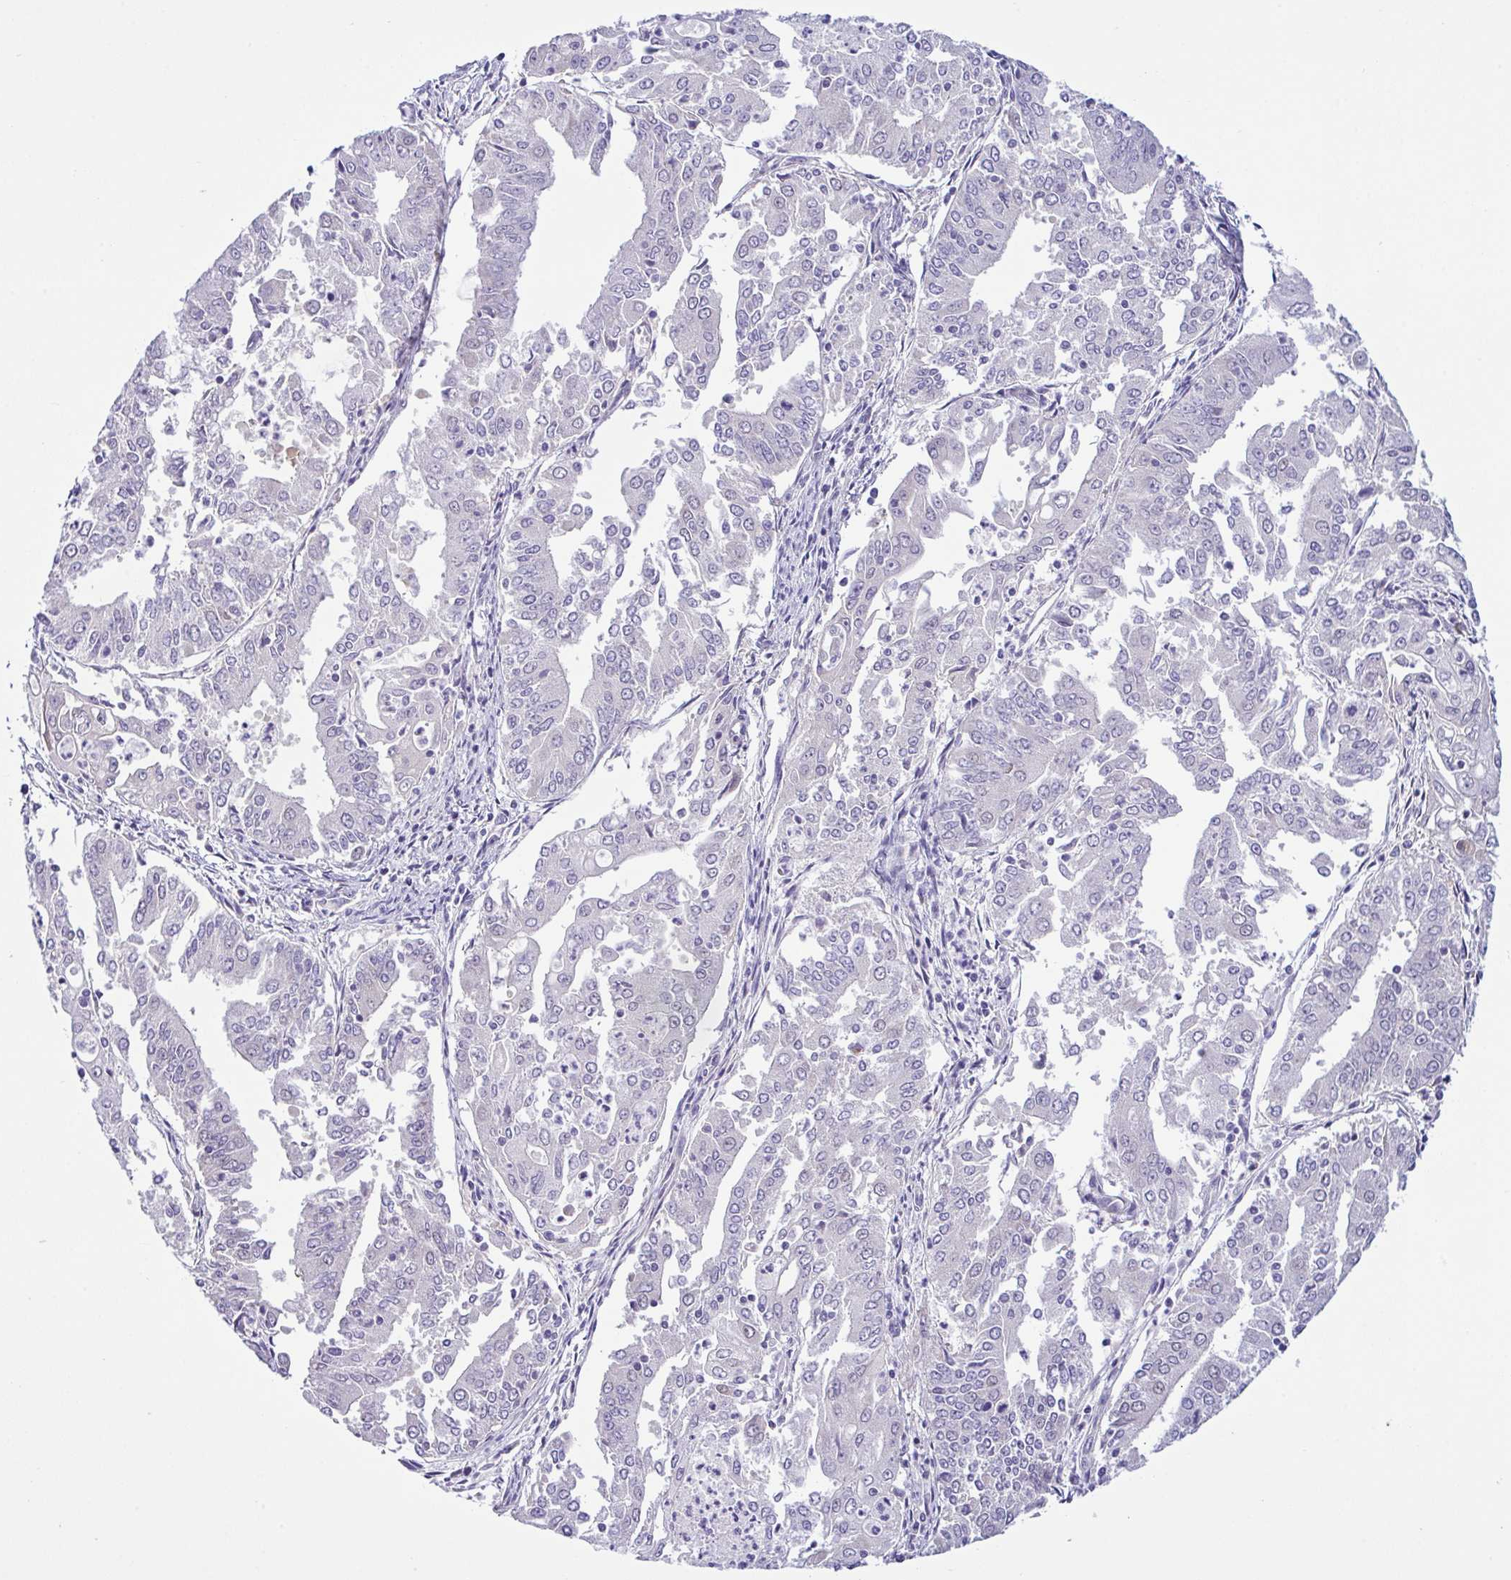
{"staining": {"intensity": "negative", "quantity": "none", "location": "none"}, "tissue": "cervical cancer", "cell_type": "Tumor cells", "image_type": "cancer", "snomed": [{"axis": "morphology", "description": "Adenocarcinoma, NOS"}, {"axis": "topography", "description": "Cervix"}], "caption": "Human cervical cancer stained for a protein using immunohistochemistry exhibits no staining in tumor cells.", "gene": "SYNPO2L", "patient": {"sex": "female", "age": 56}}